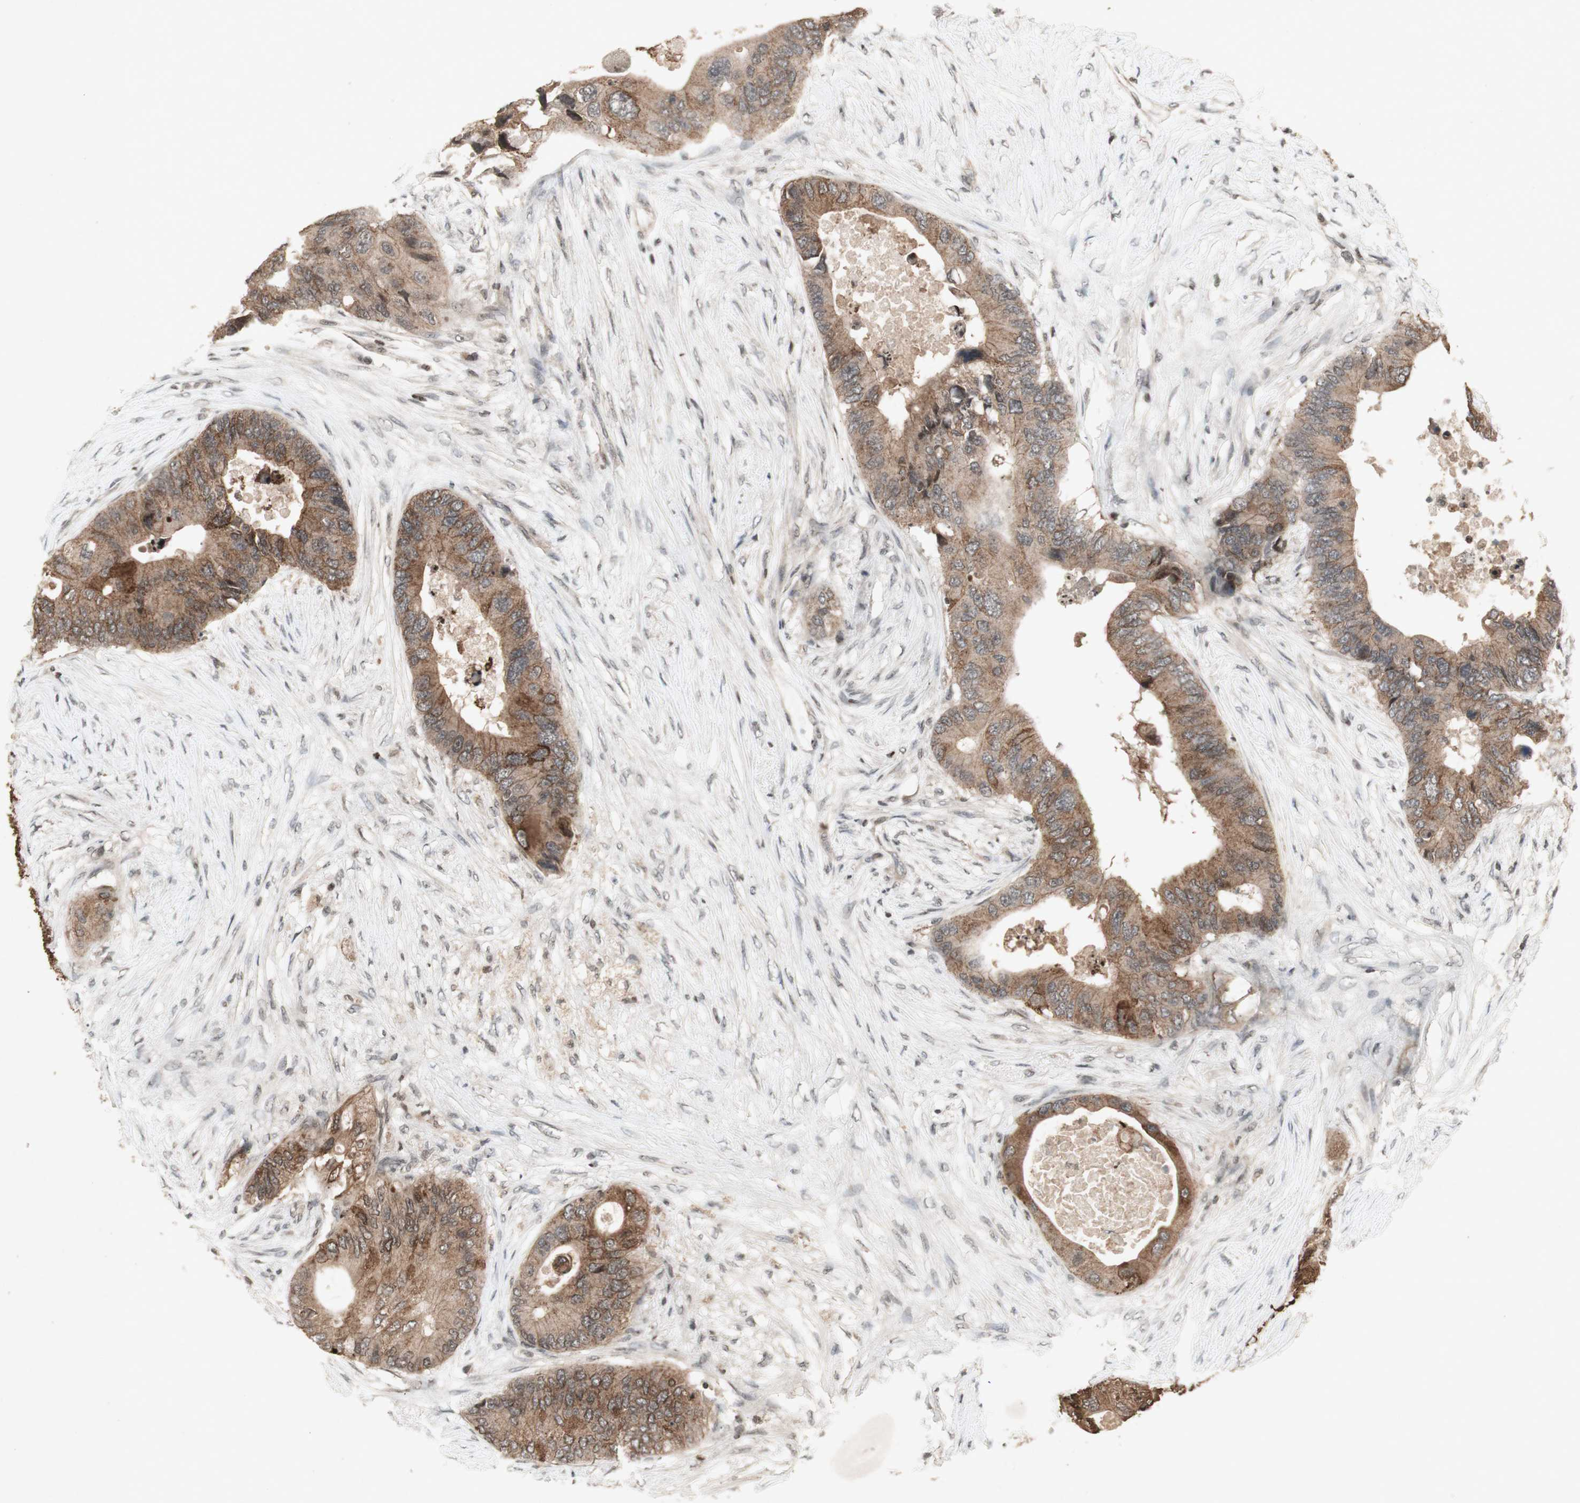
{"staining": {"intensity": "weak", "quantity": ">75%", "location": "cytoplasmic/membranous"}, "tissue": "colorectal cancer", "cell_type": "Tumor cells", "image_type": "cancer", "snomed": [{"axis": "morphology", "description": "Adenocarcinoma, NOS"}, {"axis": "topography", "description": "Colon"}], "caption": "Weak cytoplasmic/membranous positivity is appreciated in about >75% of tumor cells in colorectal cancer (adenocarcinoma).", "gene": "PLXNA1", "patient": {"sex": "male", "age": 71}}